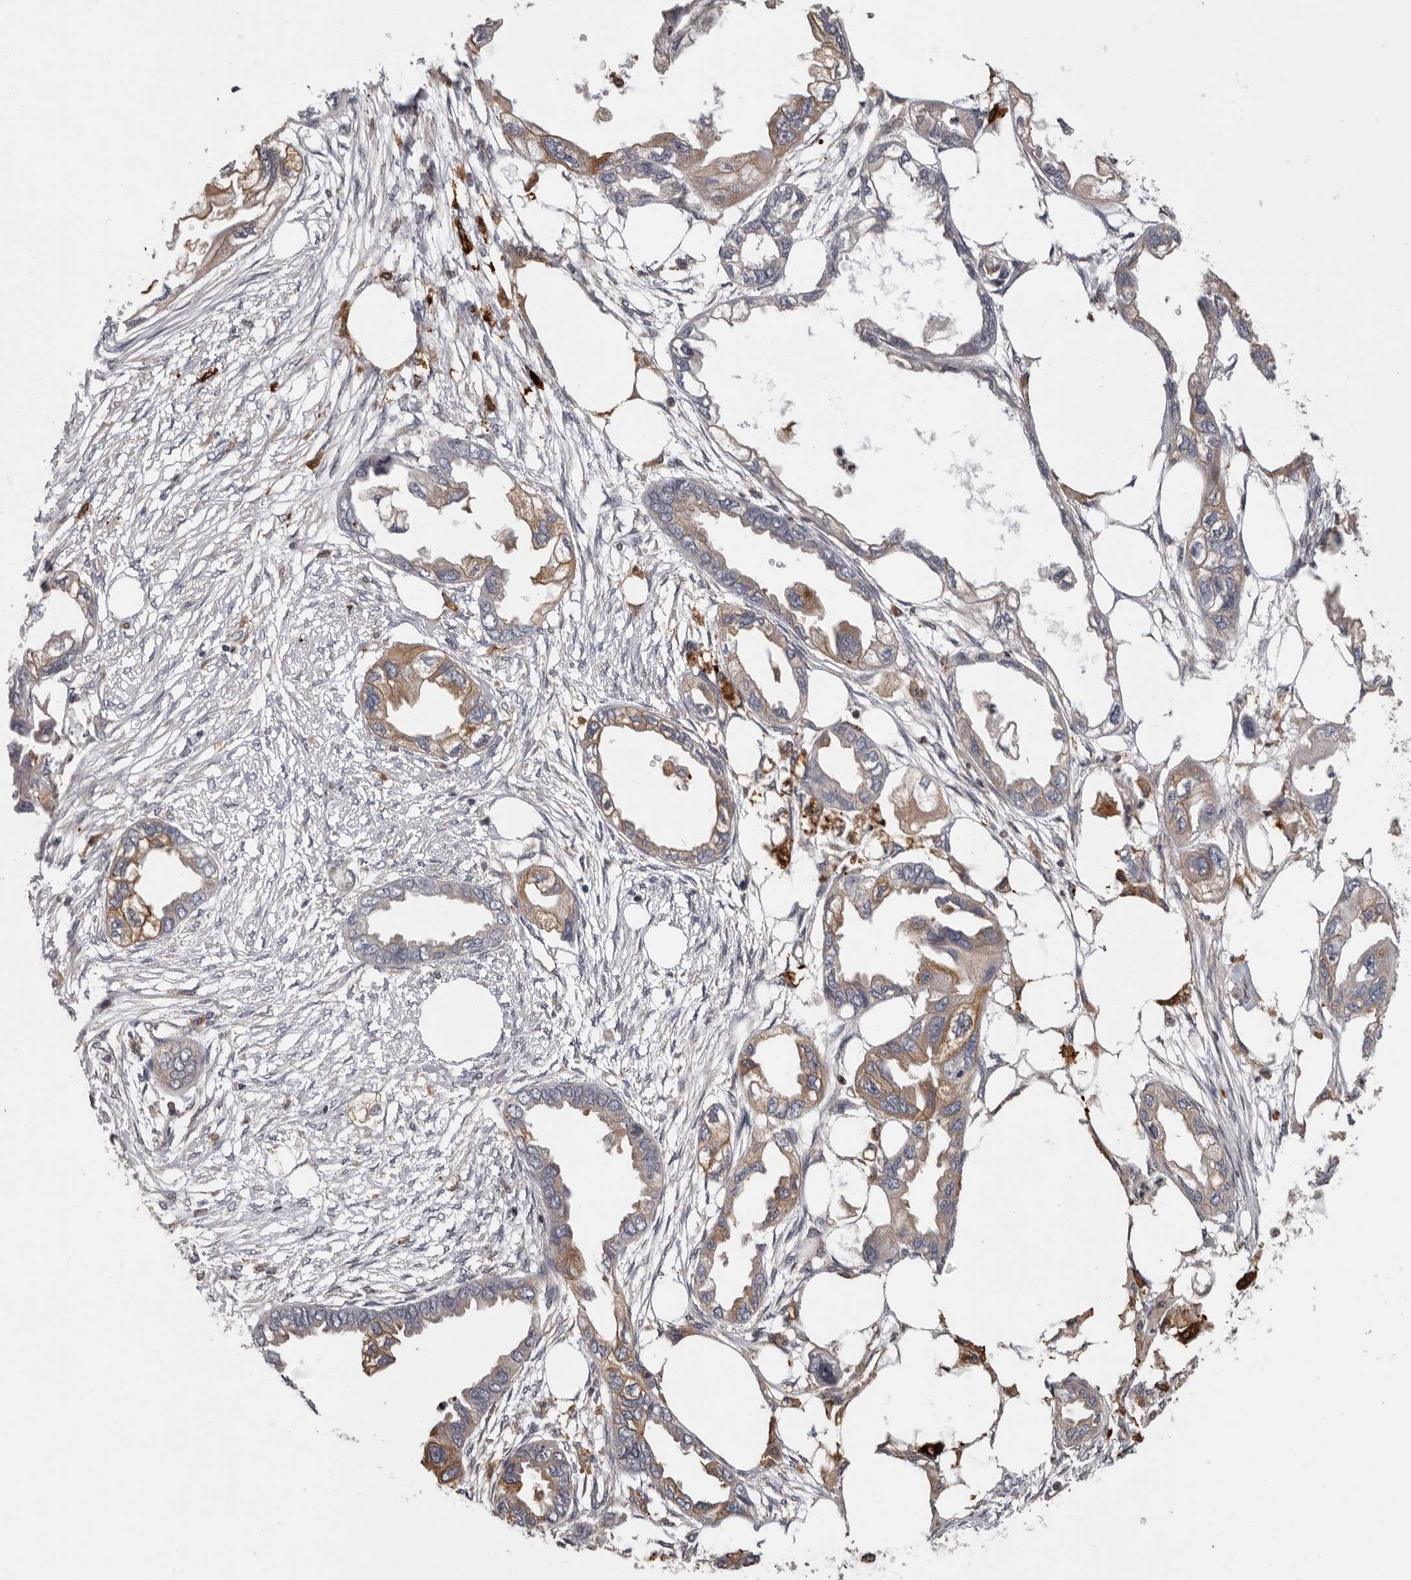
{"staining": {"intensity": "weak", "quantity": "25%-75%", "location": "cytoplasmic/membranous"}, "tissue": "endometrial cancer", "cell_type": "Tumor cells", "image_type": "cancer", "snomed": [{"axis": "morphology", "description": "Adenocarcinoma, NOS"}, {"axis": "morphology", "description": "Adenocarcinoma, metastatic, NOS"}, {"axis": "topography", "description": "Adipose tissue"}, {"axis": "topography", "description": "Endometrium"}], "caption": "Immunohistochemical staining of endometrial cancer (metastatic adenocarcinoma) displays weak cytoplasmic/membranous protein positivity in about 25%-75% of tumor cells.", "gene": "FGFR4", "patient": {"sex": "female", "age": 67}}